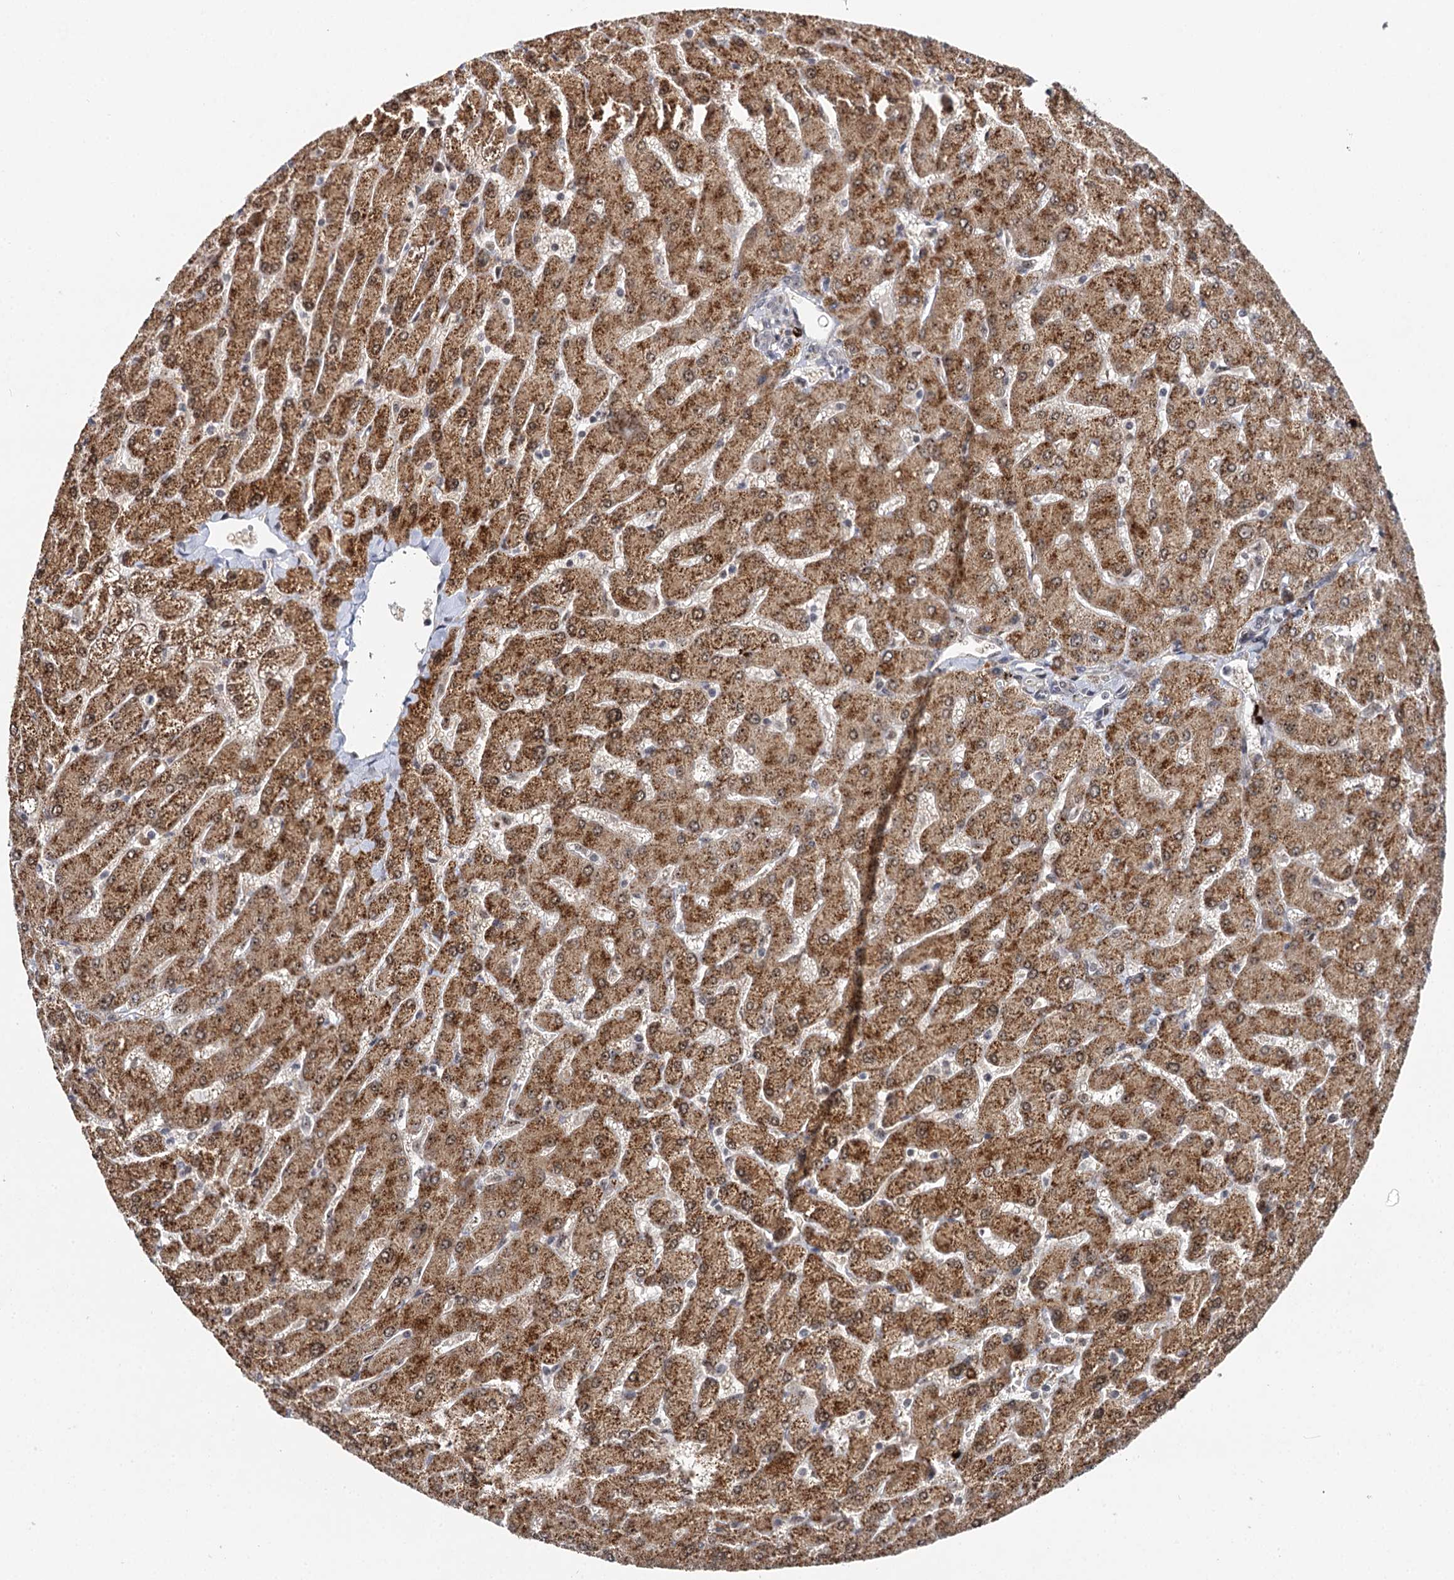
{"staining": {"intensity": "negative", "quantity": "none", "location": "none"}, "tissue": "liver", "cell_type": "Cholangiocytes", "image_type": "normal", "snomed": [{"axis": "morphology", "description": "Normal tissue, NOS"}, {"axis": "topography", "description": "Liver"}], "caption": "DAB (3,3'-diaminobenzidine) immunohistochemical staining of benign liver displays no significant expression in cholangiocytes.", "gene": "BUD13", "patient": {"sex": "male", "age": 55}}